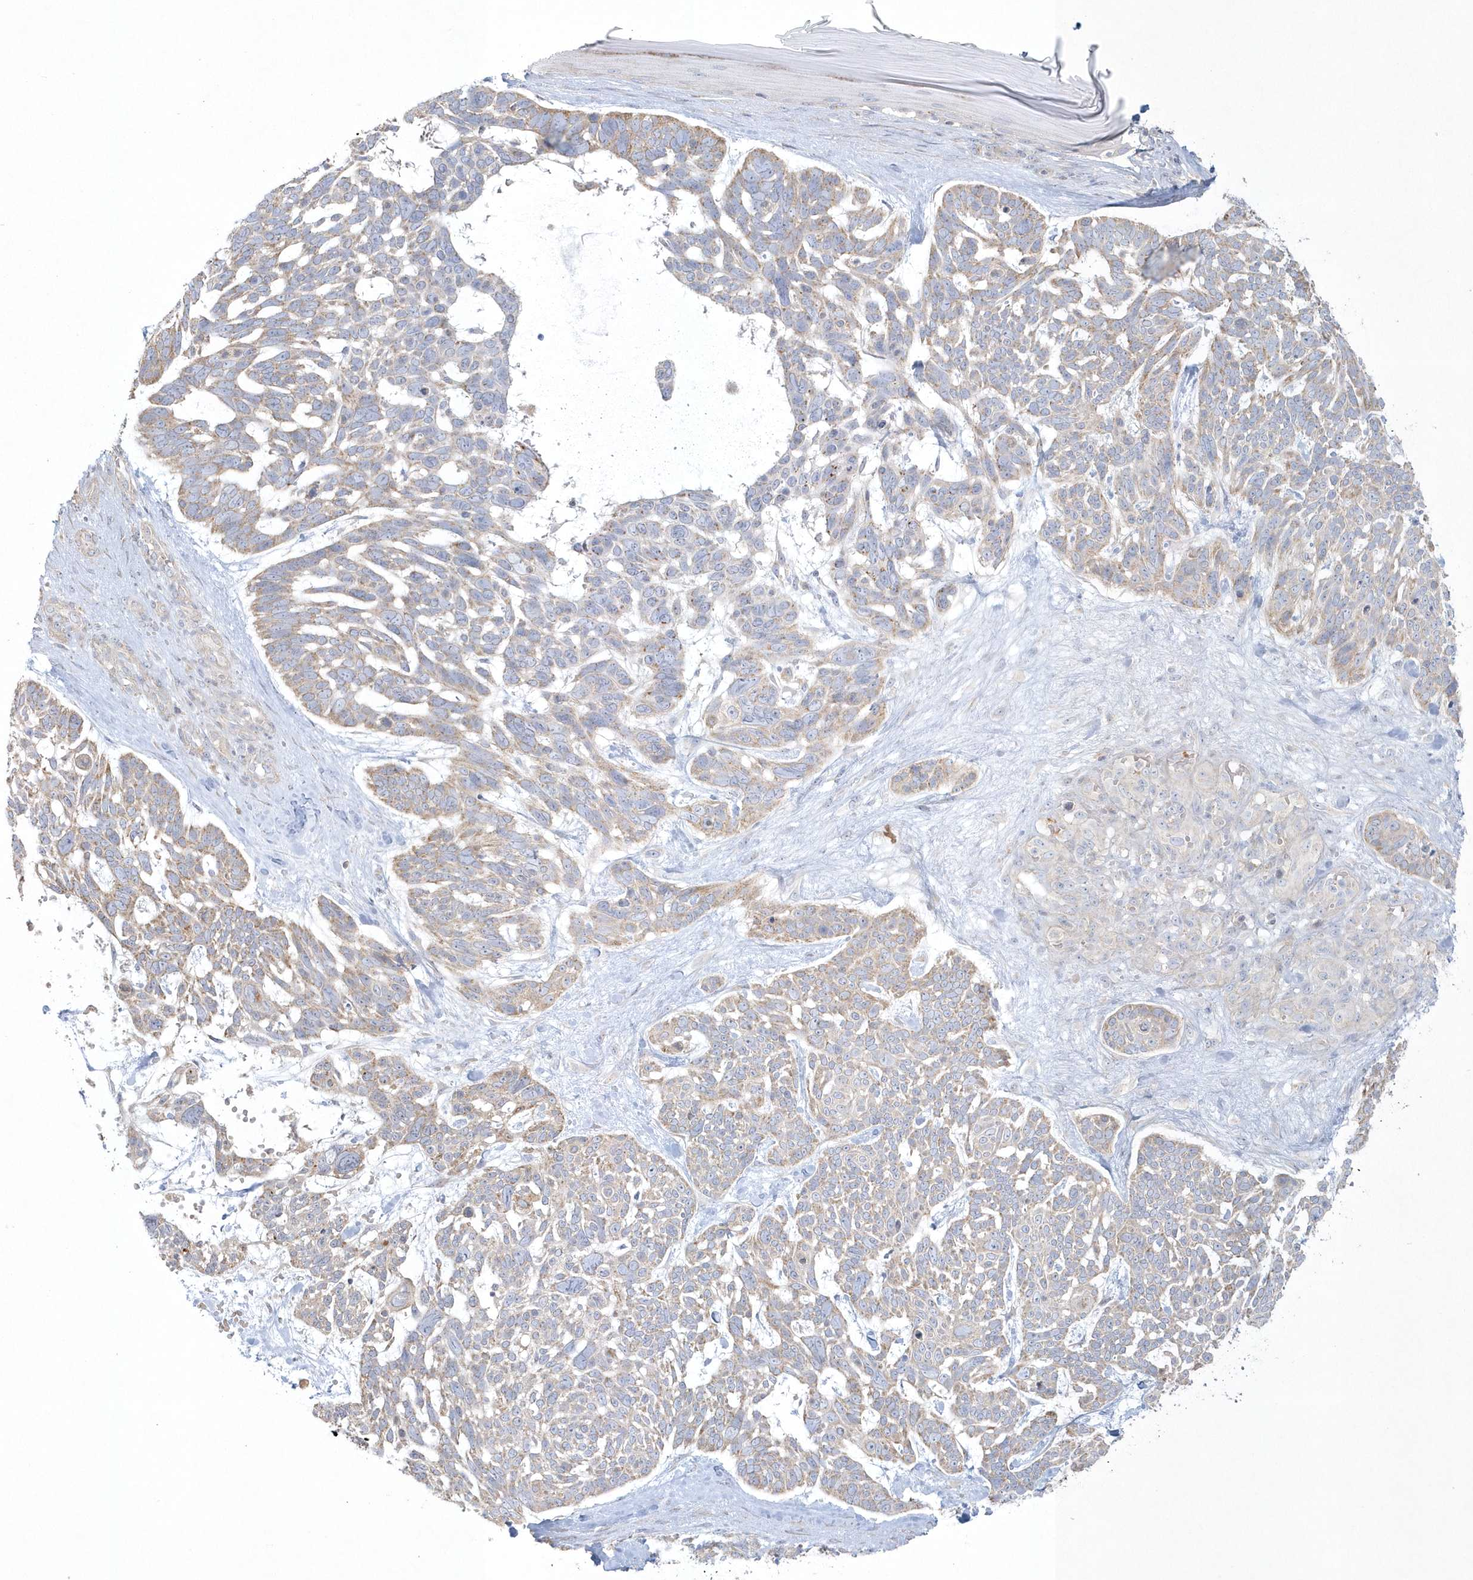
{"staining": {"intensity": "weak", "quantity": ">75%", "location": "cytoplasmic/membranous"}, "tissue": "skin cancer", "cell_type": "Tumor cells", "image_type": "cancer", "snomed": [{"axis": "morphology", "description": "Basal cell carcinoma"}, {"axis": "topography", "description": "Skin"}], "caption": "Brown immunohistochemical staining in human skin cancer displays weak cytoplasmic/membranous staining in about >75% of tumor cells.", "gene": "BLTP3A", "patient": {"sex": "male", "age": 88}}